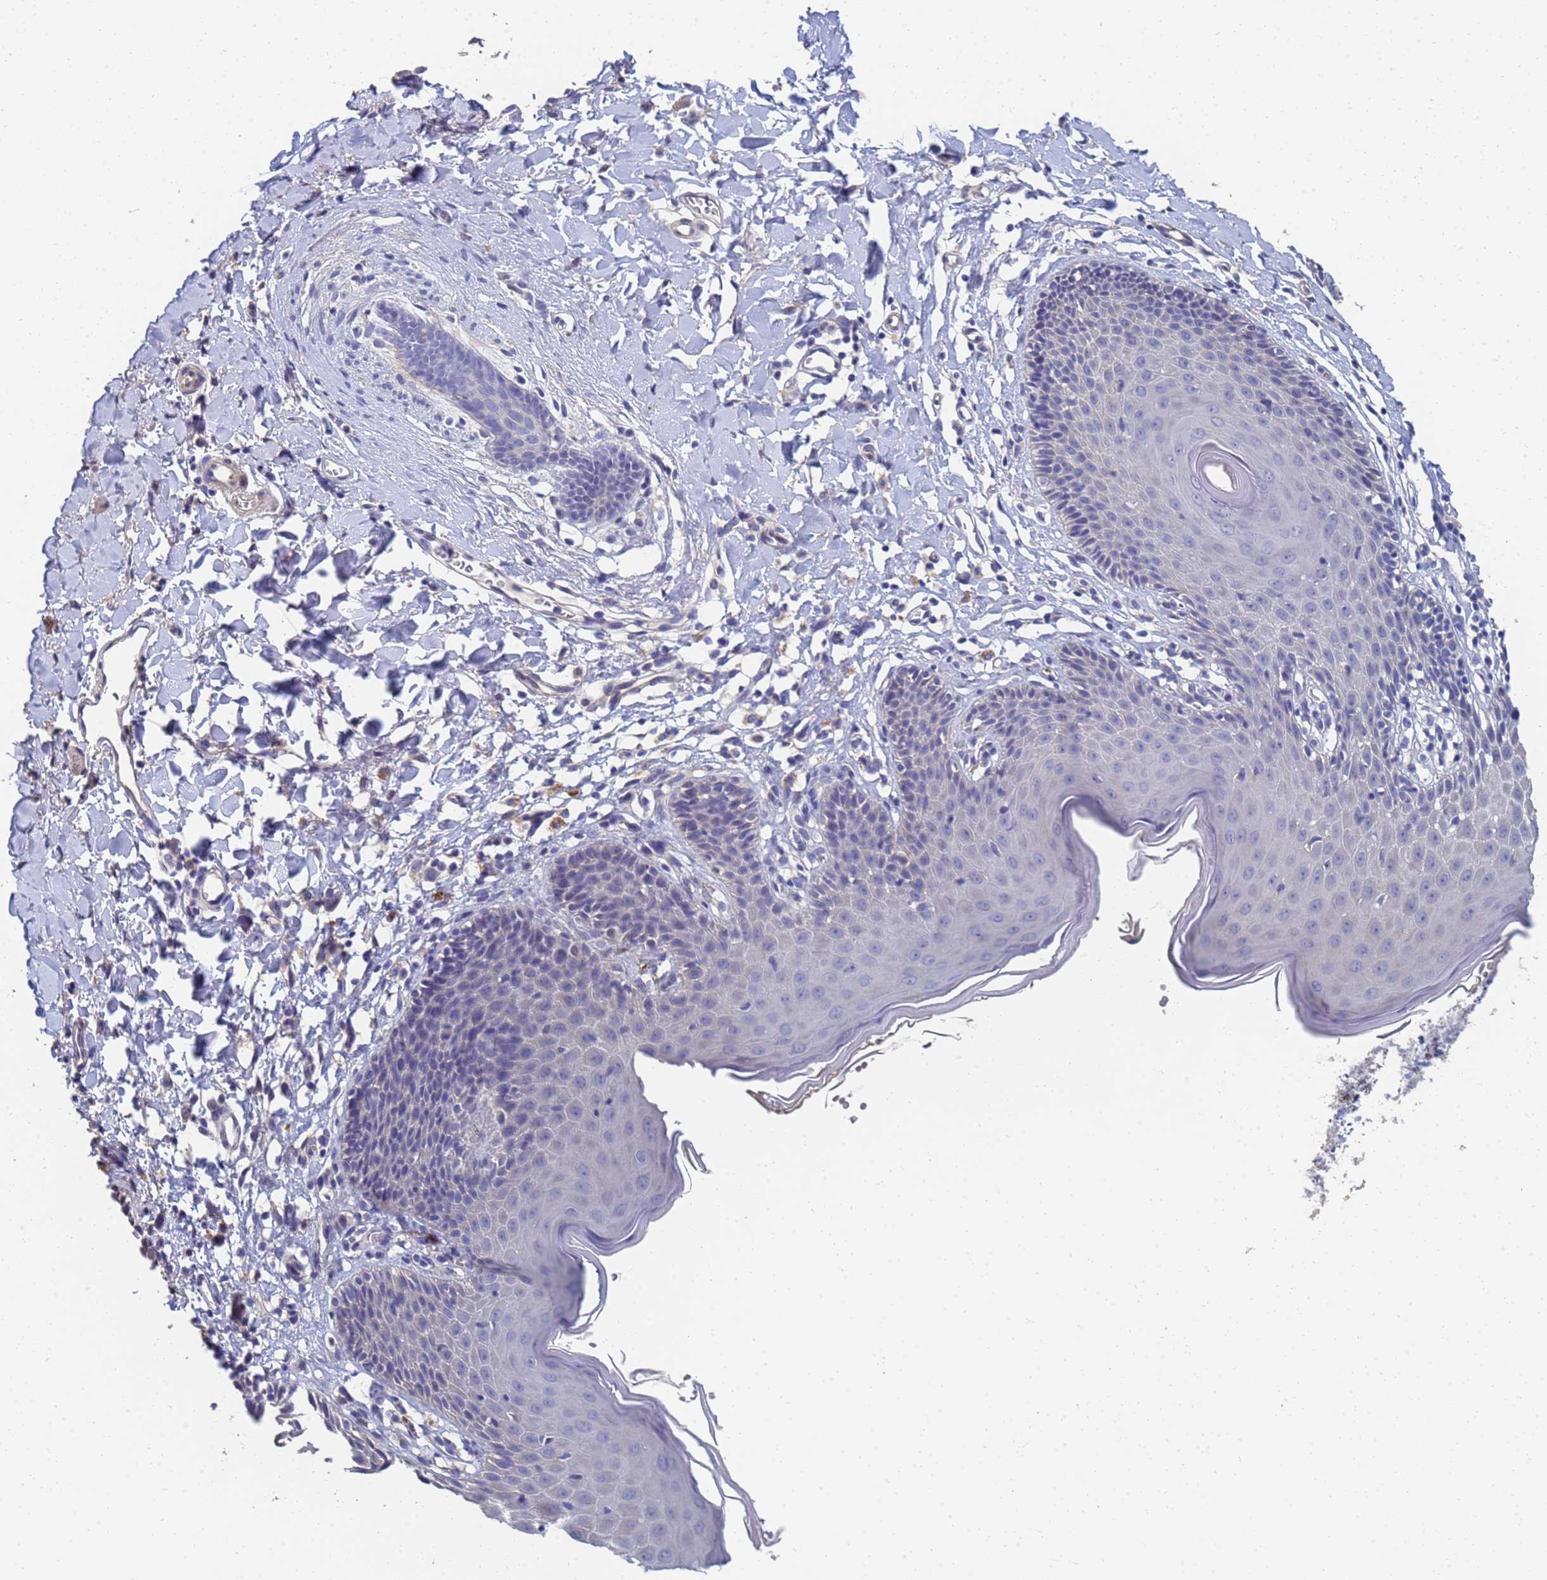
{"staining": {"intensity": "negative", "quantity": "none", "location": "none"}, "tissue": "skin", "cell_type": "Epidermal cells", "image_type": "normal", "snomed": [{"axis": "morphology", "description": "Normal tissue, NOS"}, {"axis": "topography", "description": "Vulva"}], "caption": "DAB immunohistochemical staining of benign human skin displays no significant positivity in epidermal cells.", "gene": "LBX2", "patient": {"sex": "female", "age": 68}}